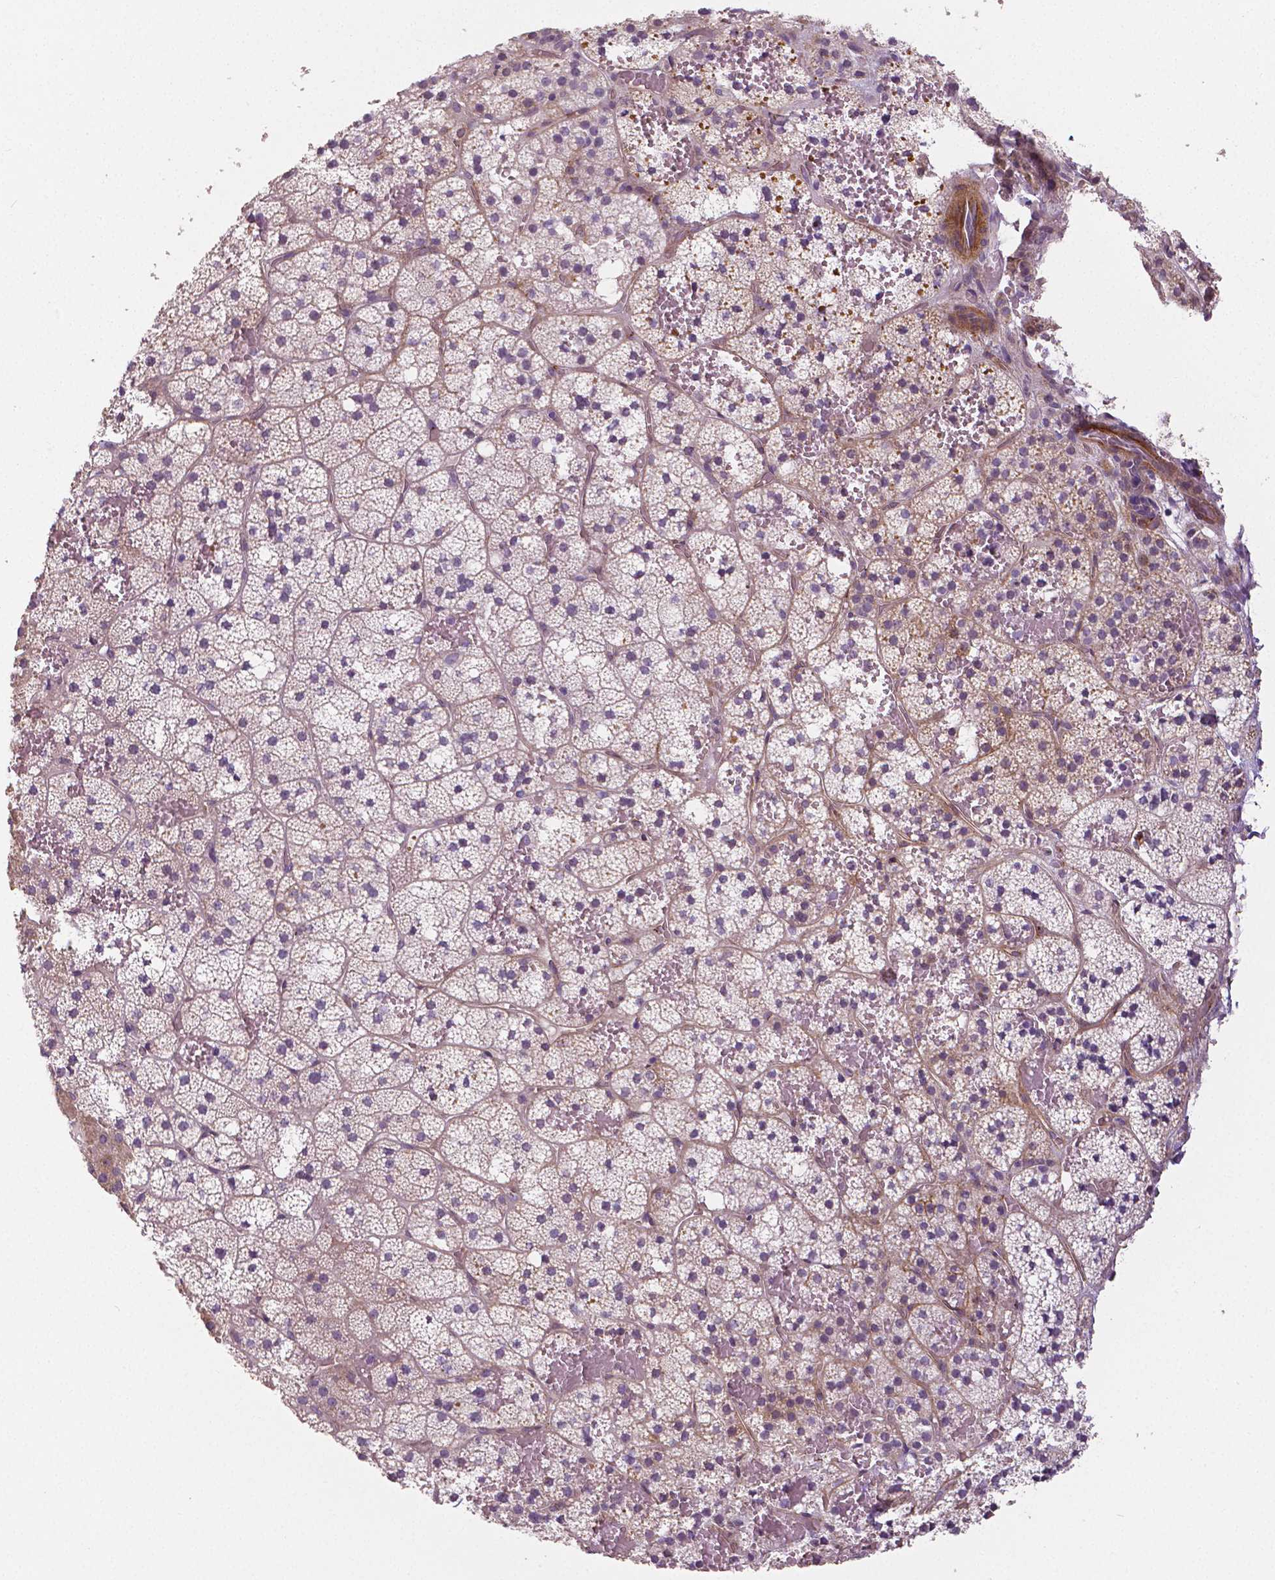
{"staining": {"intensity": "weak", "quantity": "25%-75%", "location": "cytoplasmic/membranous"}, "tissue": "adrenal gland", "cell_type": "Glandular cells", "image_type": "normal", "snomed": [{"axis": "morphology", "description": "Normal tissue, NOS"}, {"axis": "topography", "description": "Adrenal gland"}], "caption": "A histopathology image of adrenal gland stained for a protein reveals weak cytoplasmic/membranous brown staining in glandular cells. The protein of interest is shown in brown color, while the nuclei are stained blue.", "gene": "FLT1", "patient": {"sex": "male", "age": 53}}